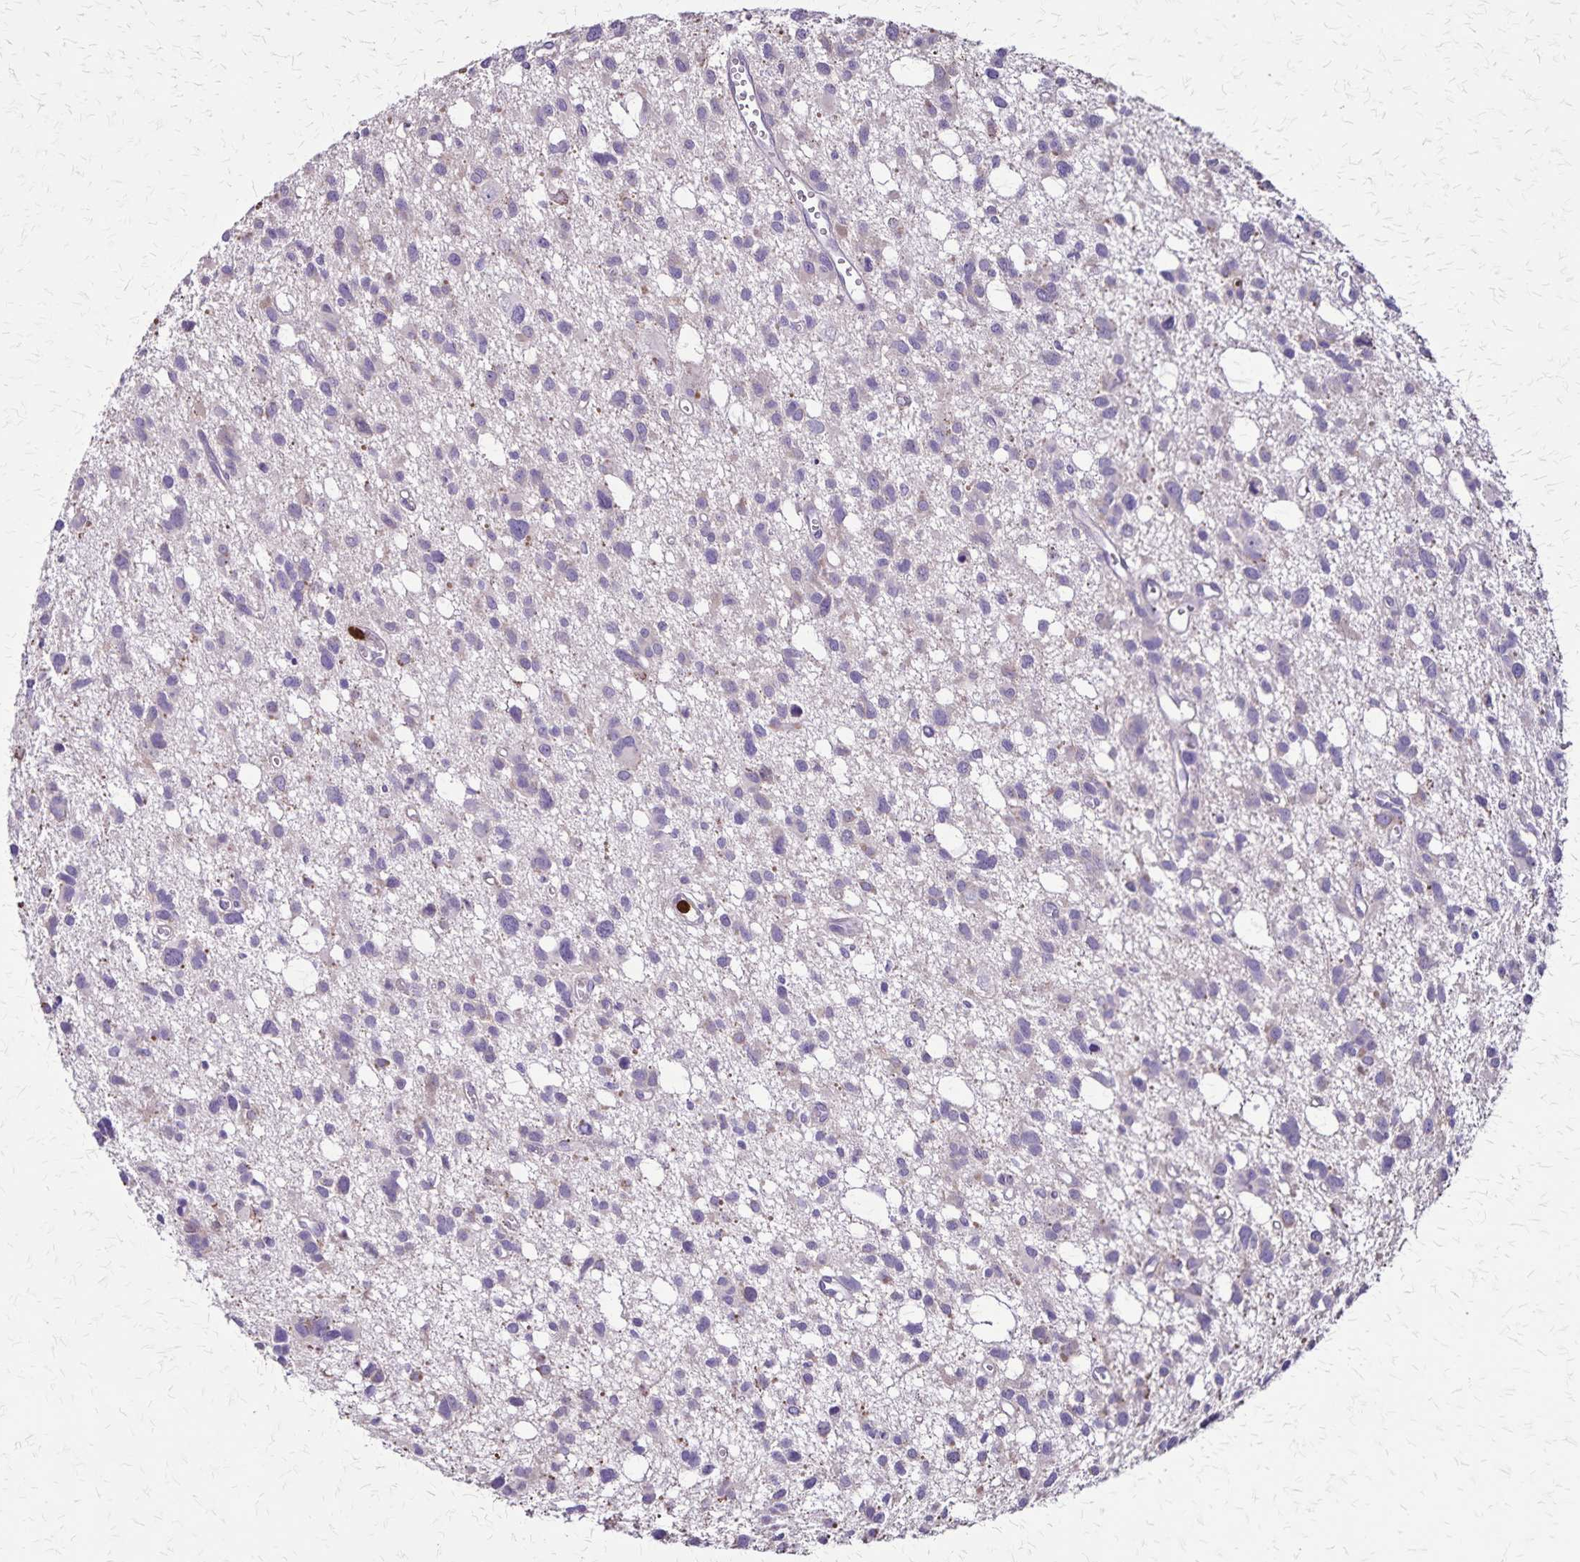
{"staining": {"intensity": "negative", "quantity": "none", "location": "none"}, "tissue": "glioma", "cell_type": "Tumor cells", "image_type": "cancer", "snomed": [{"axis": "morphology", "description": "Glioma, malignant, High grade"}, {"axis": "topography", "description": "Brain"}], "caption": "An image of glioma stained for a protein displays no brown staining in tumor cells.", "gene": "ULBP3", "patient": {"sex": "male", "age": 23}}